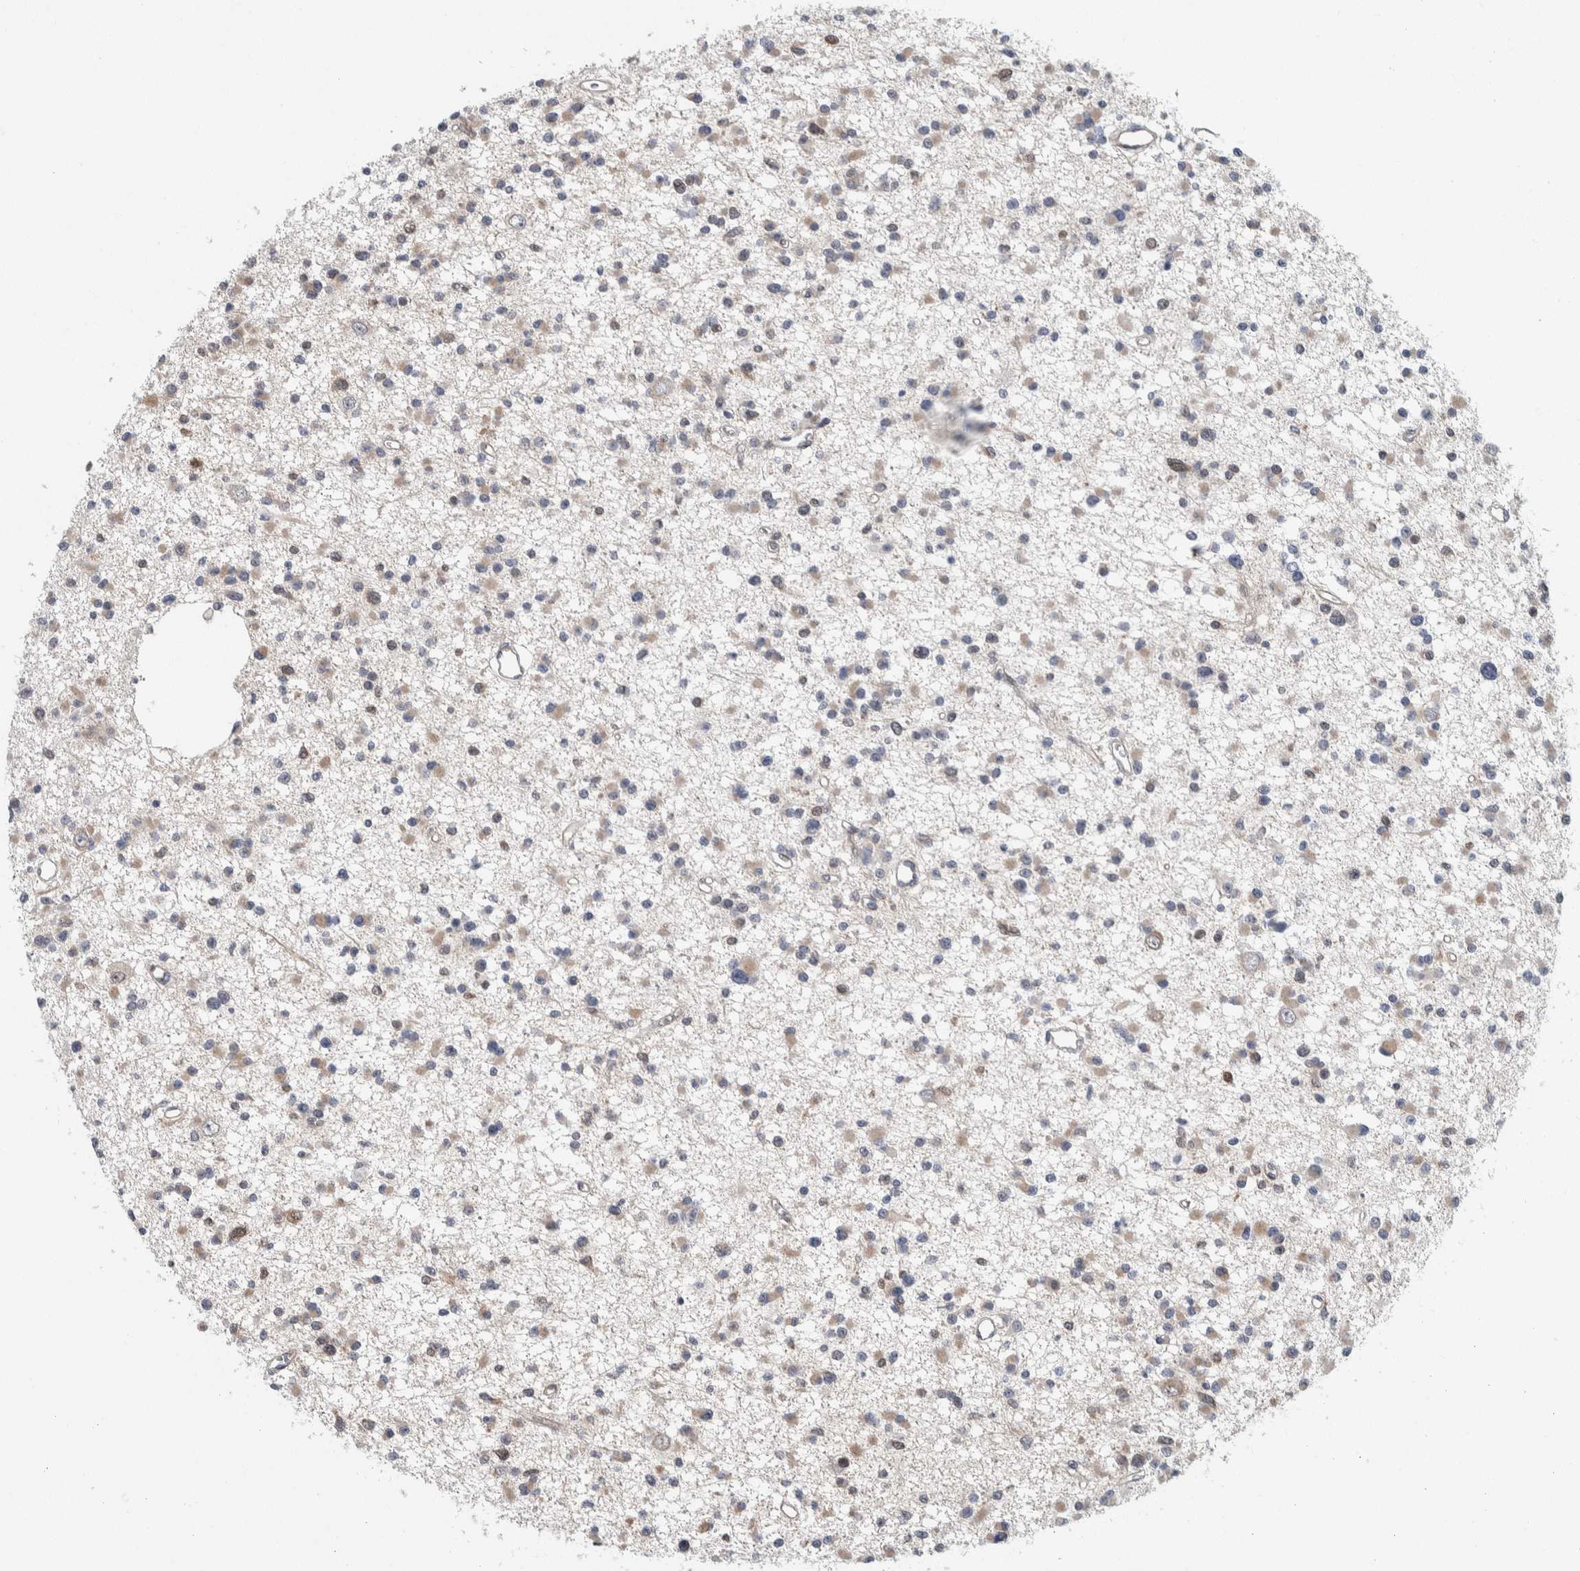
{"staining": {"intensity": "negative", "quantity": "none", "location": "none"}, "tissue": "glioma", "cell_type": "Tumor cells", "image_type": "cancer", "snomed": [{"axis": "morphology", "description": "Glioma, malignant, Low grade"}, {"axis": "topography", "description": "Brain"}], "caption": "Immunohistochemistry (IHC) image of low-grade glioma (malignant) stained for a protein (brown), which exhibits no staining in tumor cells.", "gene": "PTPA", "patient": {"sex": "female", "age": 22}}